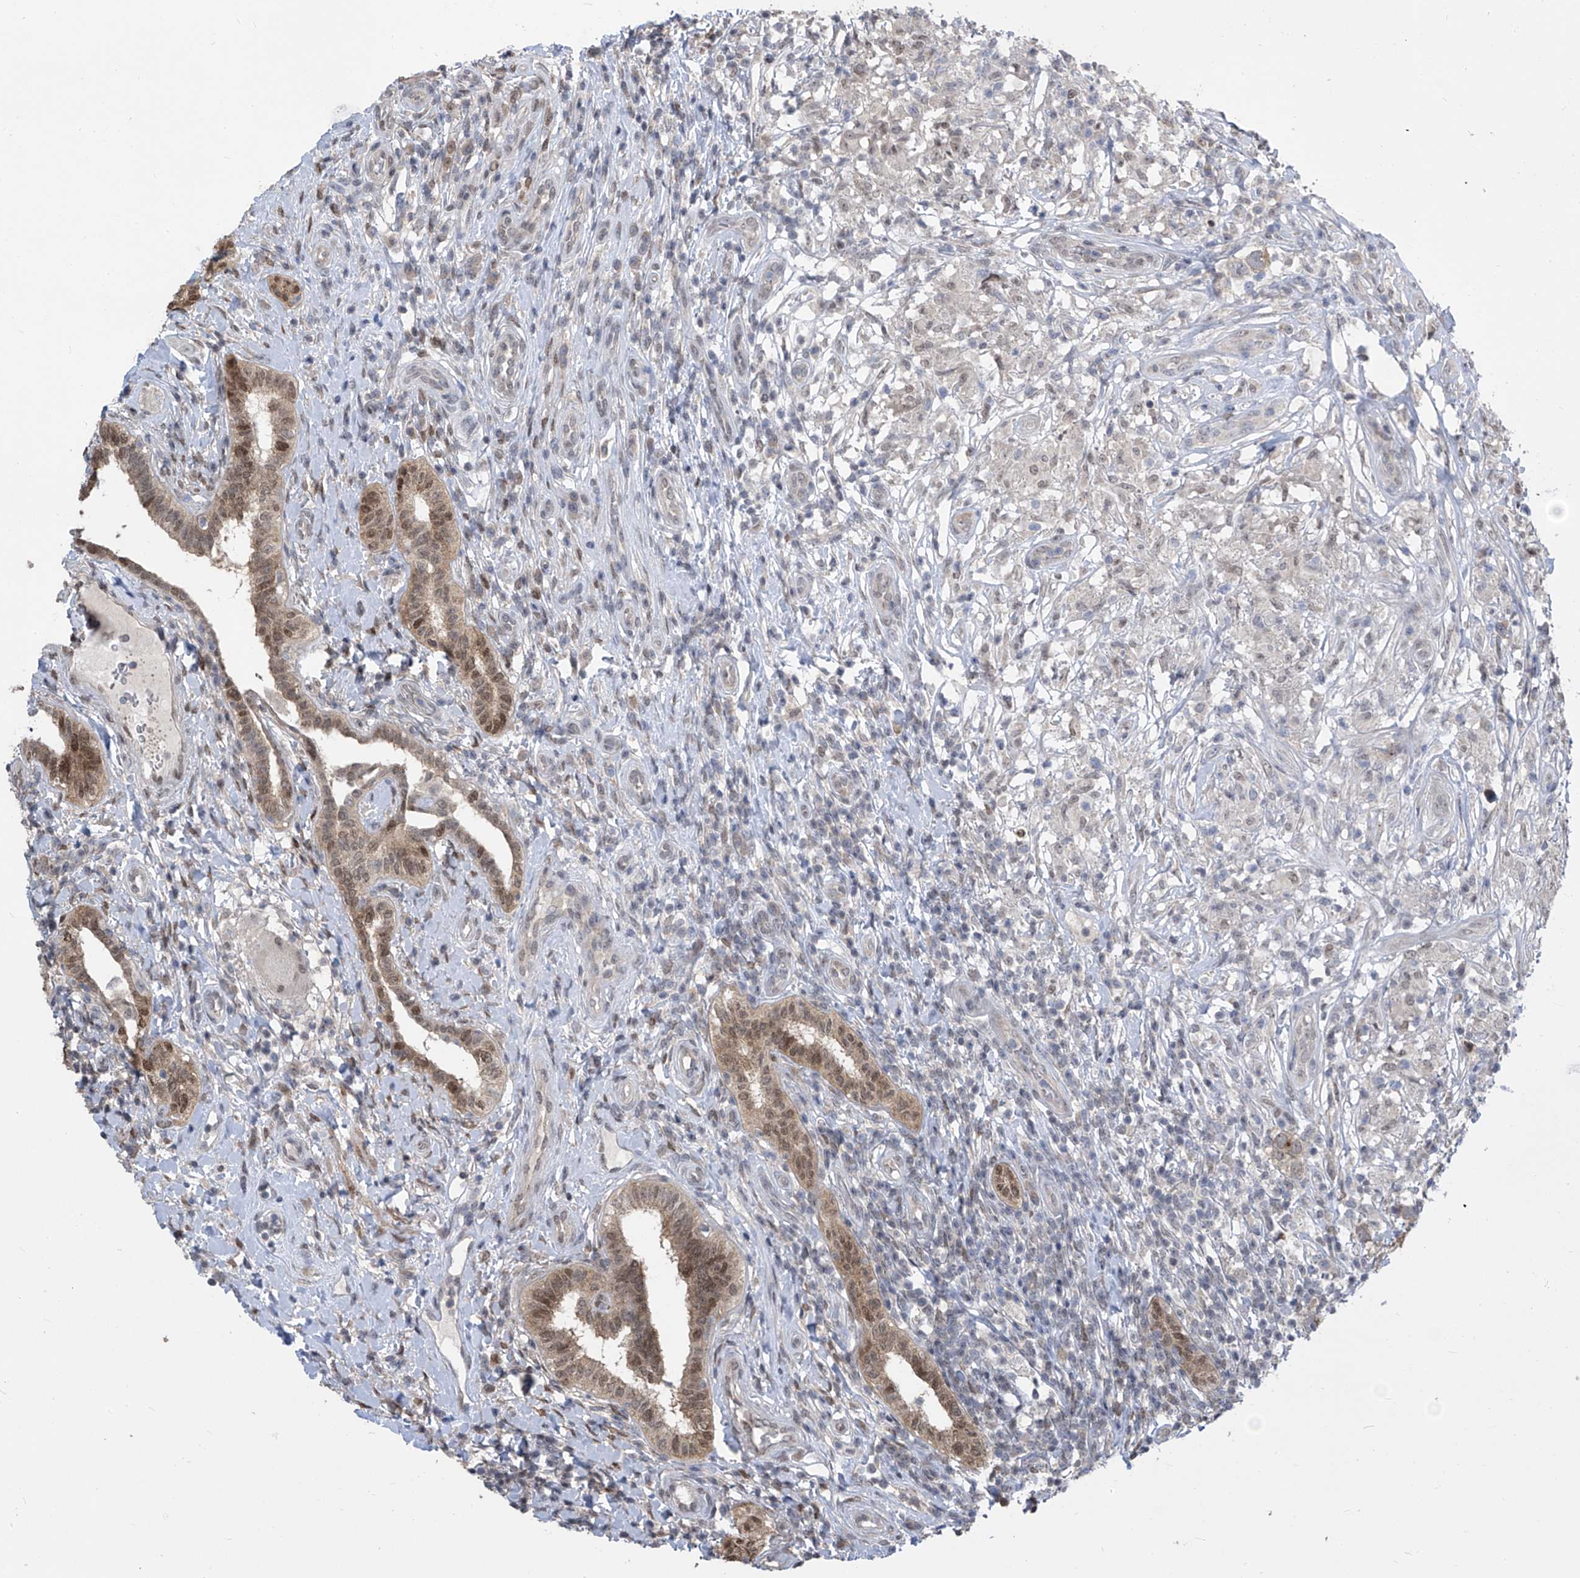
{"staining": {"intensity": "moderate", "quantity": ">75%", "location": "cytoplasmic/membranous,nuclear"}, "tissue": "testis cancer", "cell_type": "Tumor cells", "image_type": "cancer", "snomed": [{"axis": "morphology", "description": "Seminoma, NOS"}, {"axis": "topography", "description": "Testis"}], "caption": "Immunohistochemical staining of seminoma (testis) demonstrates medium levels of moderate cytoplasmic/membranous and nuclear protein staining in about >75% of tumor cells.", "gene": "CETN2", "patient": {"sex": "male", "age": 49}}